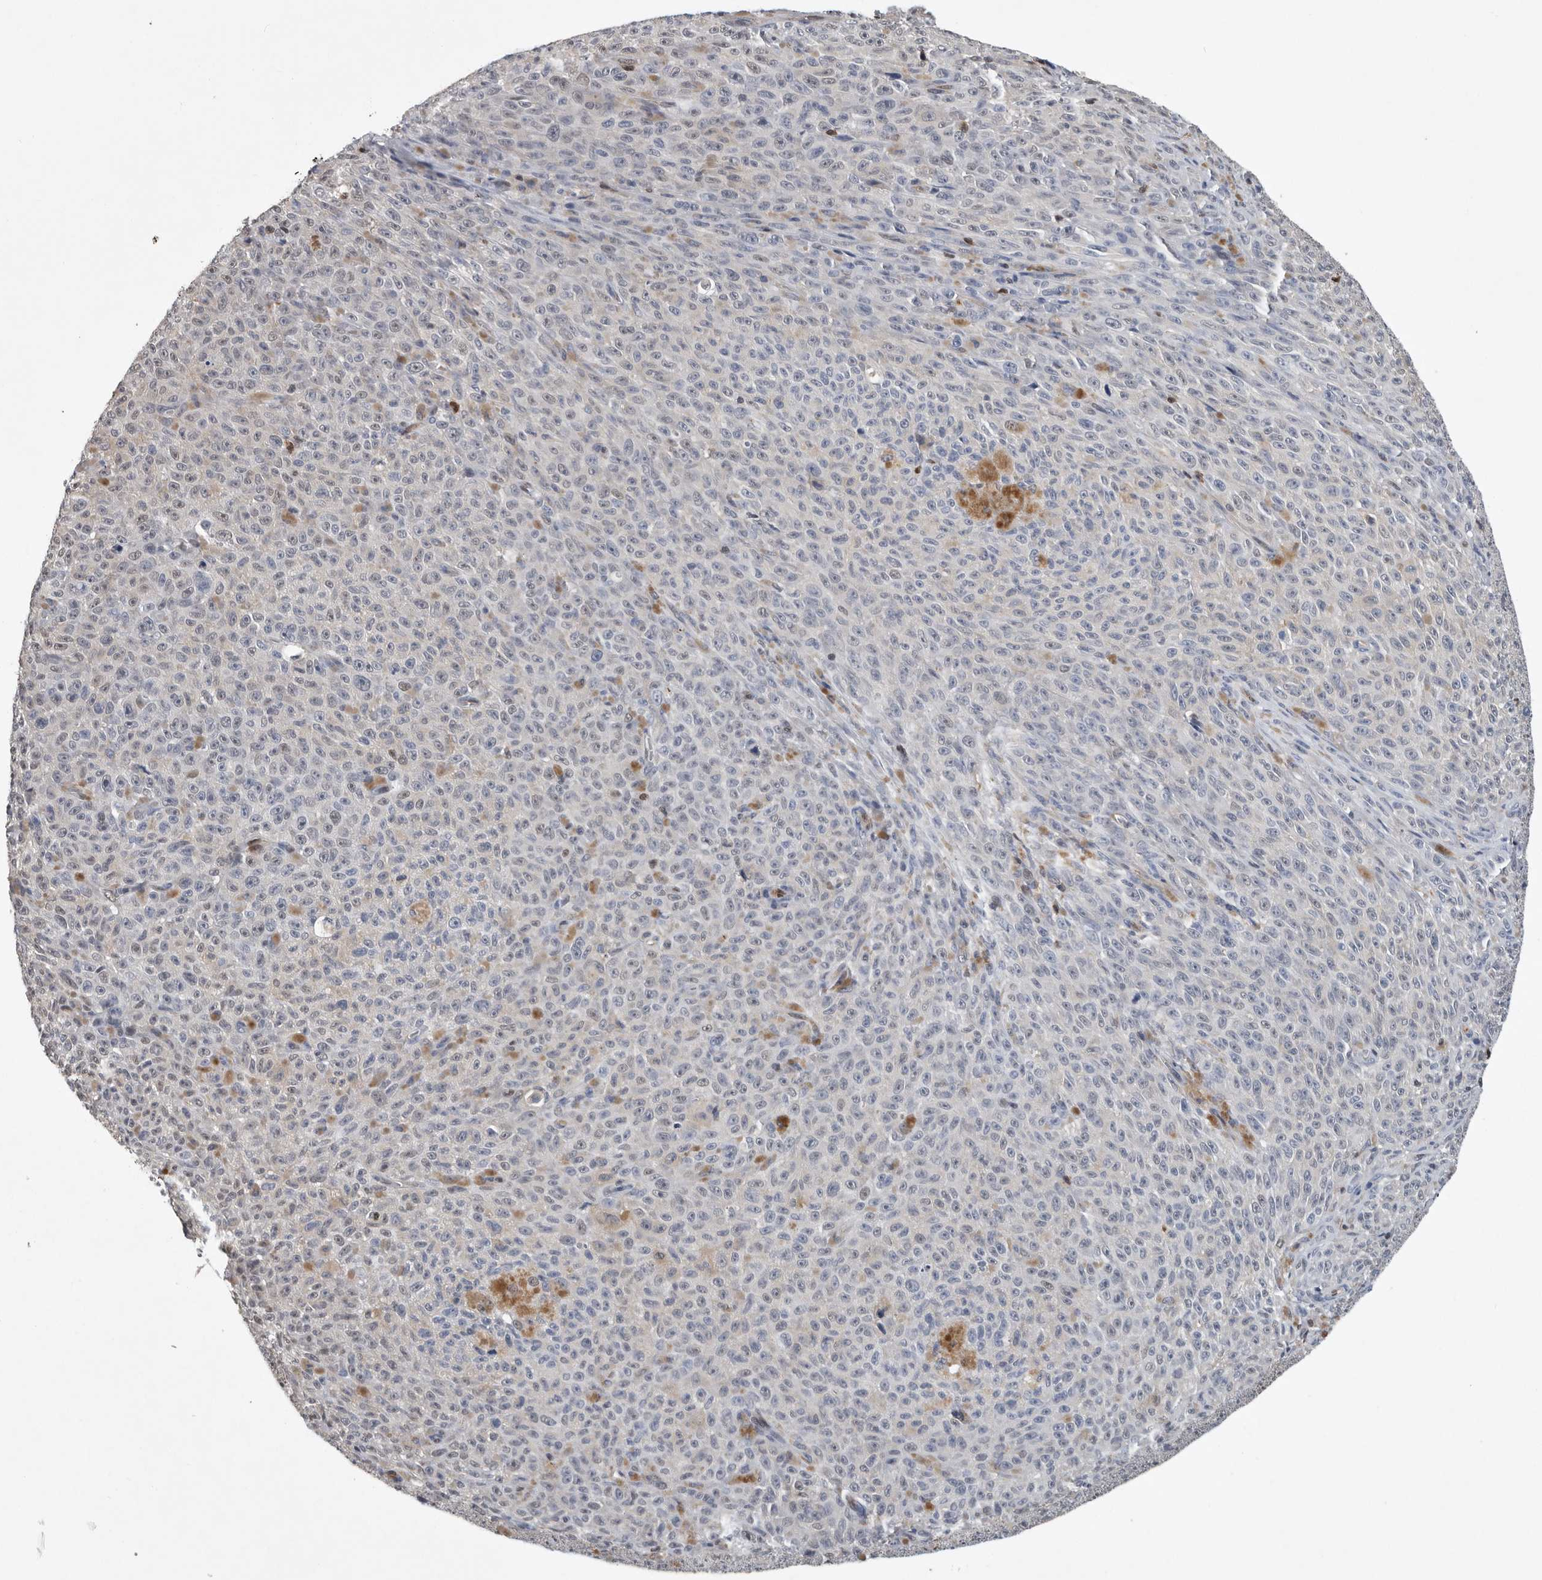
{"staining": {"intensity": "negative", "quantity": "none", "location": "none"}, "tissue": "melanoma", "cell_type": "Tumor cells", "image_type": "cancer", "snomed": [{"axis": "morphology", "description": "Malignant melanoma, NOS"}, {"axis": "topography", "description": "Skin"}], "caption": "An immunohistochemistry photomicrograph of melanoma is shown. There is no staining in tumor cells of melanoma.", "gene": "PDCD4", "patient": {"sex": "female", "age": 82}}